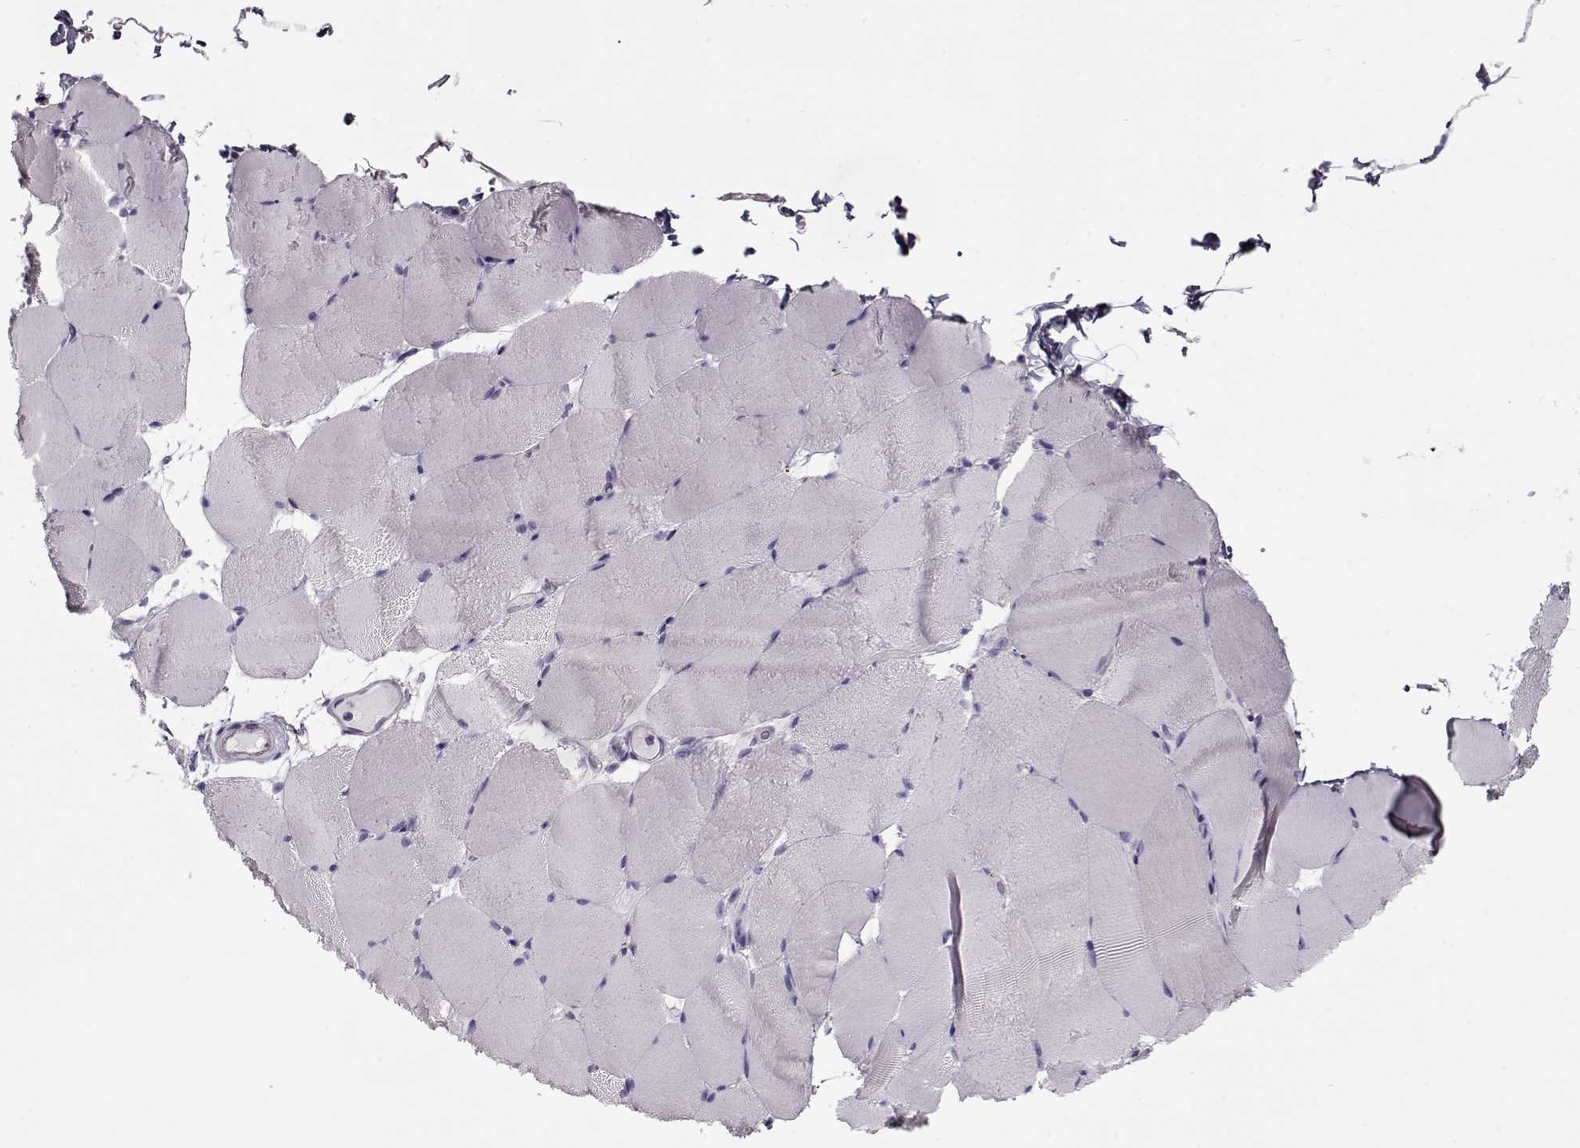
{"staining": {"intensity": "negative", "quantity": "none", "location": "none"}, "tissue": "skeletal muscle", "cell_type": "Myocytes", "image_type": "normal", "snomed": [{"axis": "morphology", "description": "Normal tissue, NOS"}, {"axis": "topography", "description": "Skeletal muscle"}], "caption": "Benign skeletal muscle was stained to show a protein in brown. There is no significant staining in myocytes.", "gene": "CCDC136", "patient": {"sex": "female", "age": 37}}